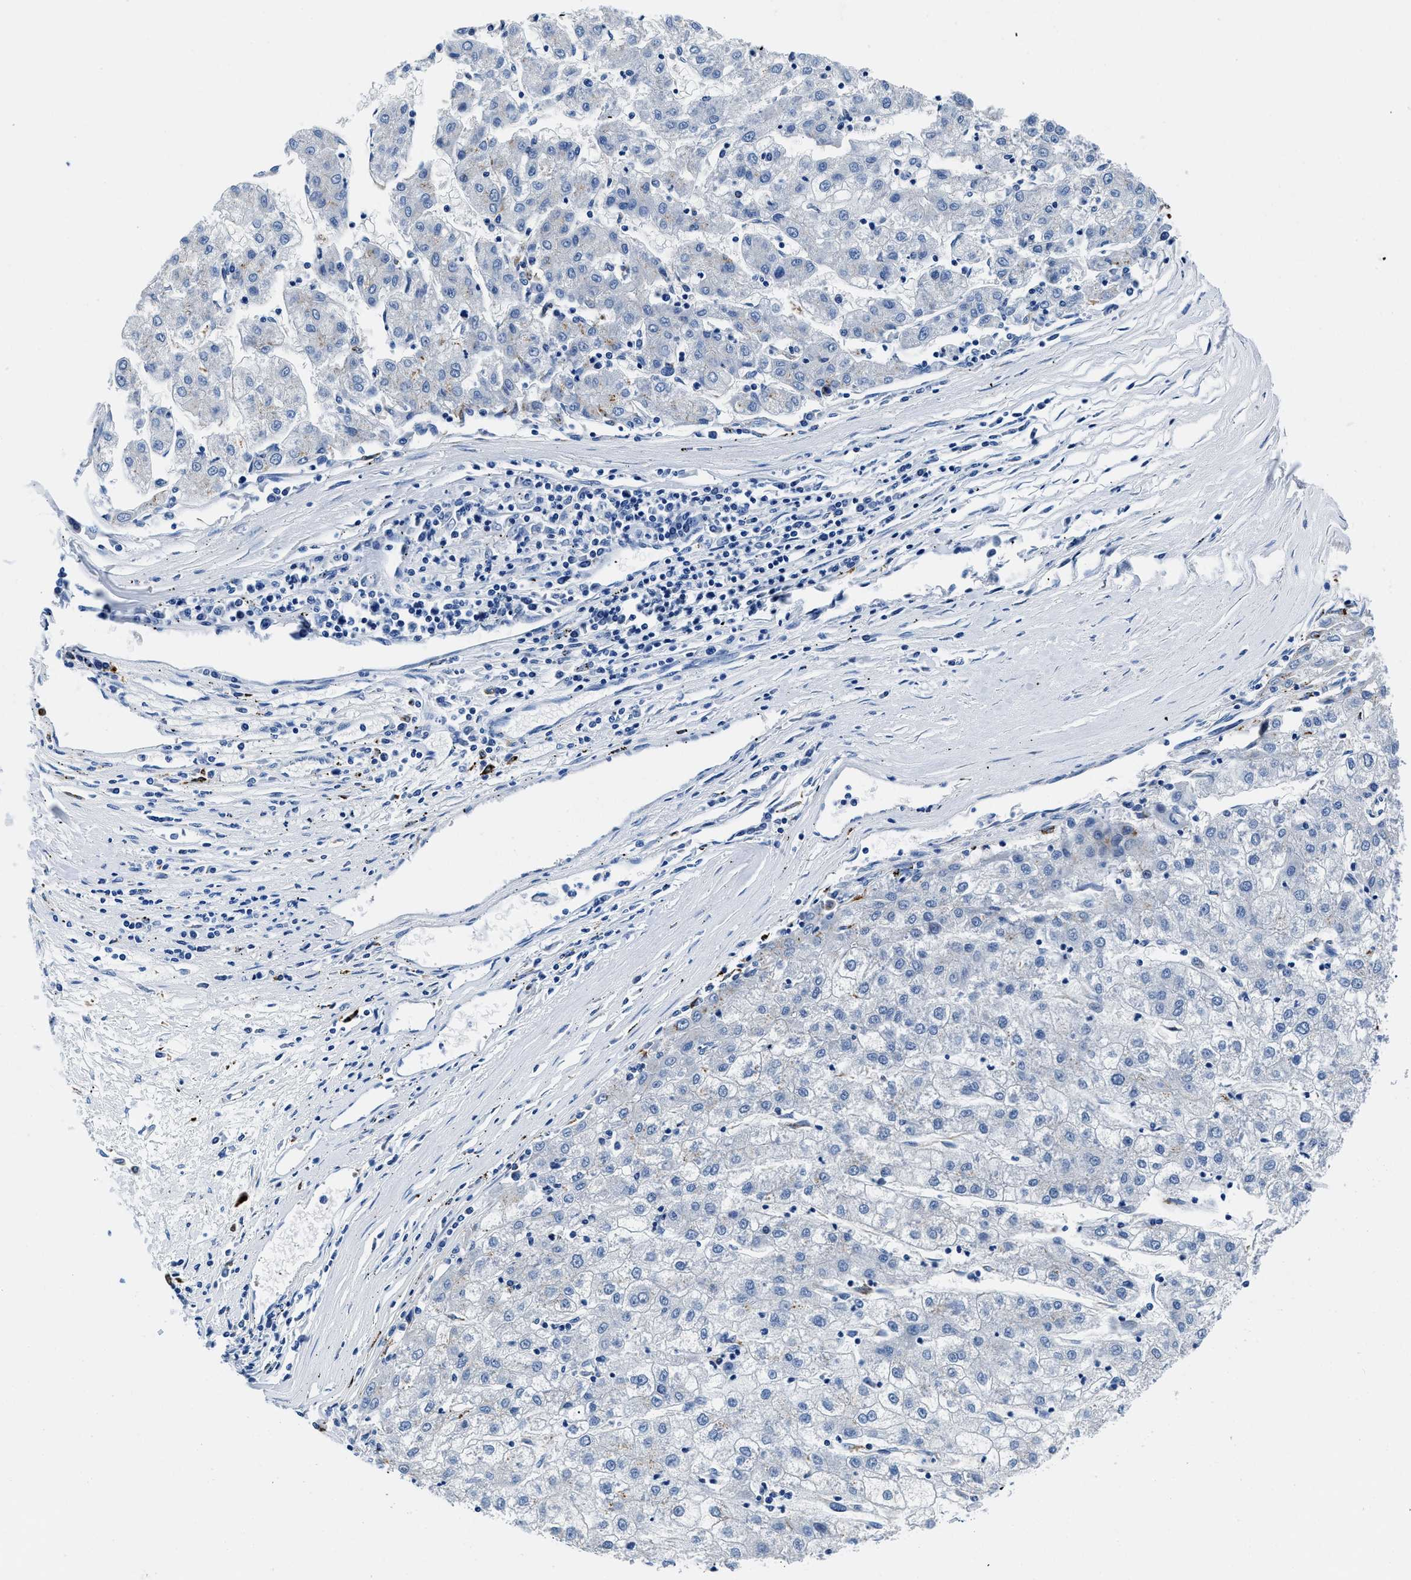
{"staining": {"intensity": "negative", "quantity": "none", "location": "none"}, "tissue": "liver cancer", "cell_type": "Tumor cells", "image_type": "cancer", "snomed": [{"axis": "morphology", "description": "Carcinoma, Hepatocellular, NOS"}, {"axis": "topography", "description": "Liver"}], "caption": "IHC image of neoplastic tissue: liver cancer (hepatocellular carcinoma) stained with DAB exhibits no significant protein positivity in tumor cells. Brightfield microscopy of immunohistochemistry stained with DAB (brown) and hematoxylin (blue), captured at high magnification.", "gene": "OR14K1", "patient": {"sex": "male", "age": 72}}